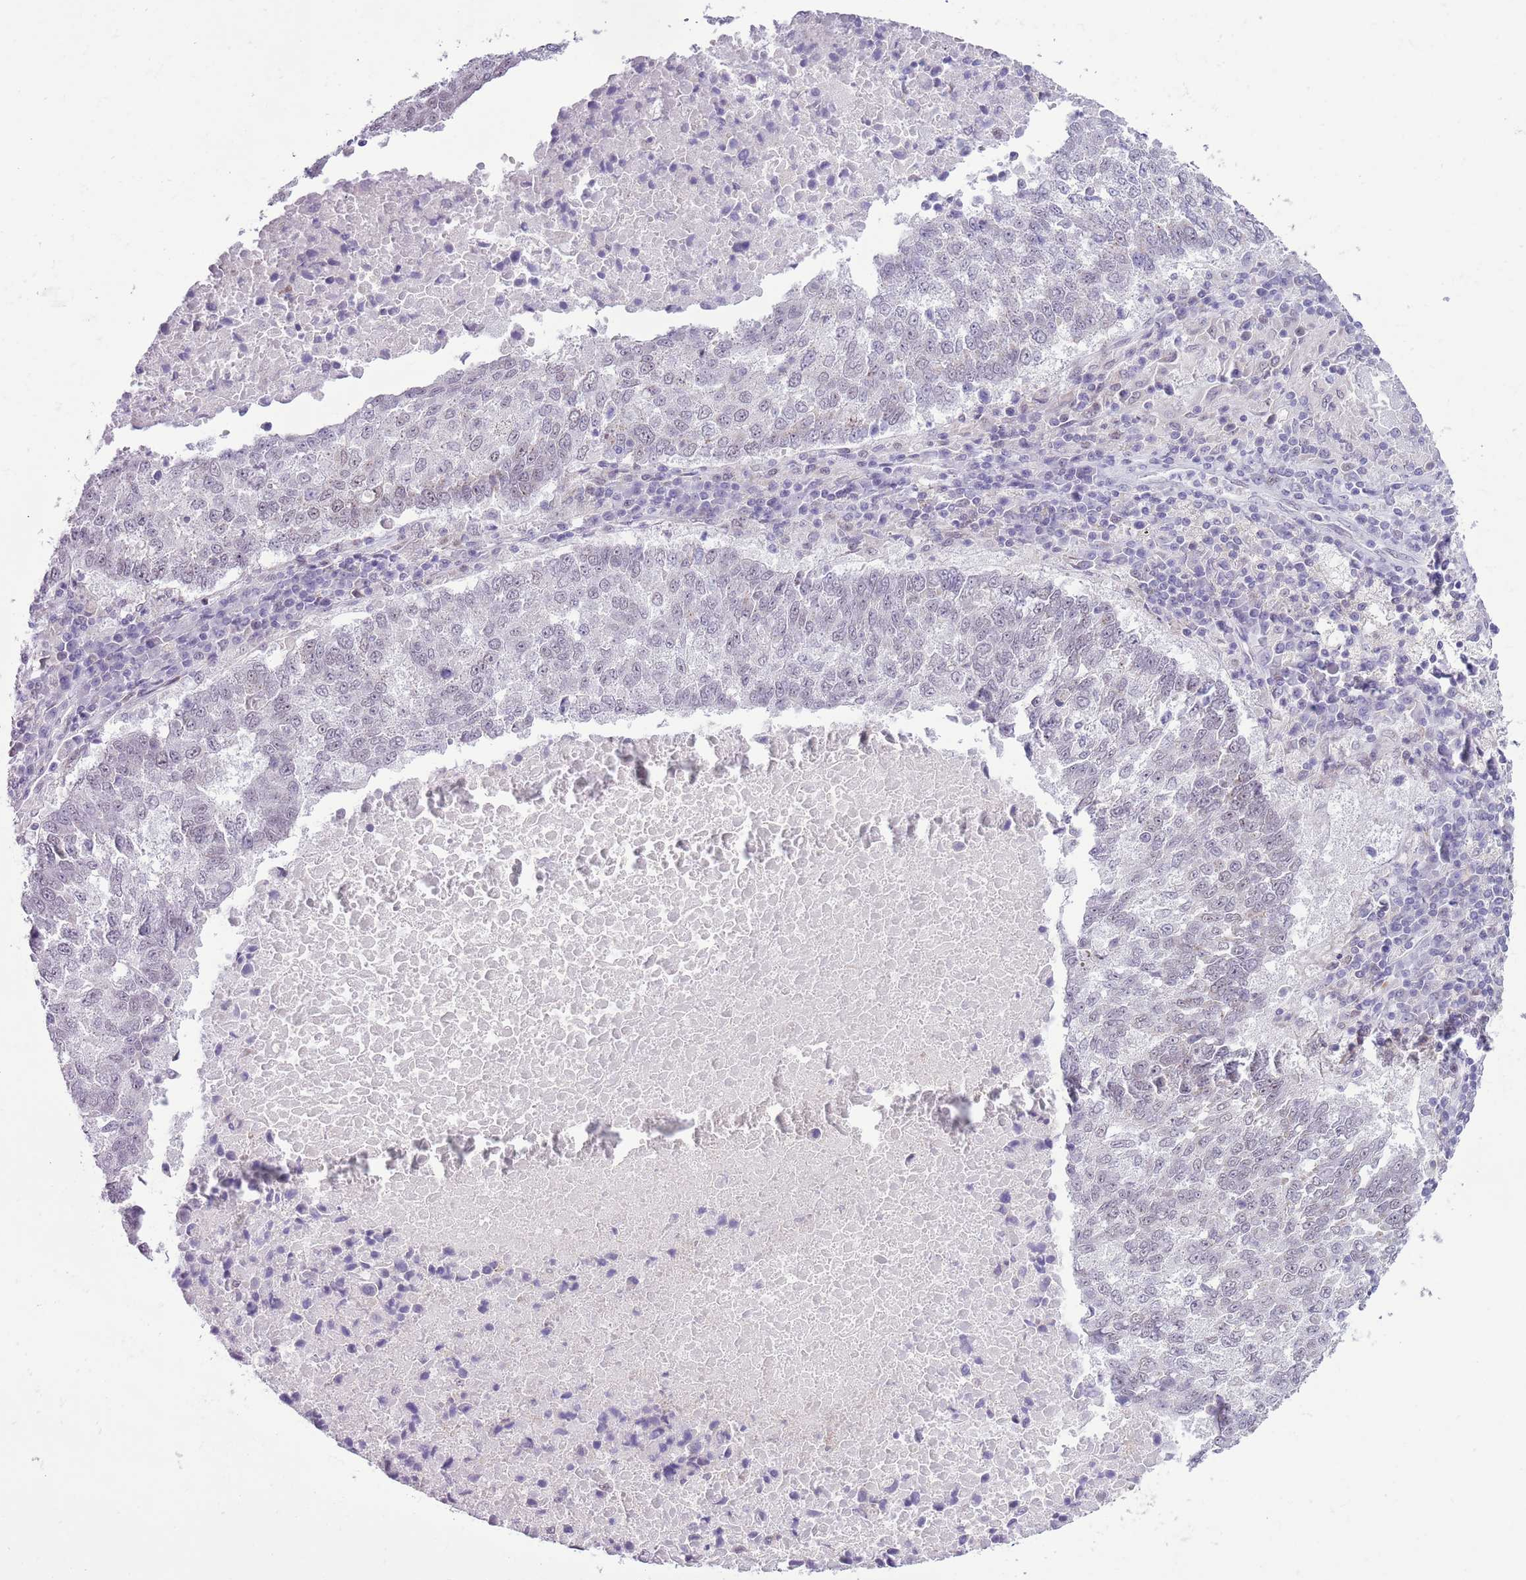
{"staining": {"intensity": "negative", "quantity": "none", "location": "none"}, "tissue": "lung cancer", "cell_type": "Tumor cells", "image_type": "cancer", "snomed": [{"axis": "morphology", "description": "Squamous cell carcinoma, NOS"}, {"axis": "topography", "description": "Lung"}], "caption": "Tumor cells are negative for protein expression in human lung cancer.", "gene": "ZNF576", "patient": {"sex": "male", "age": 73}}